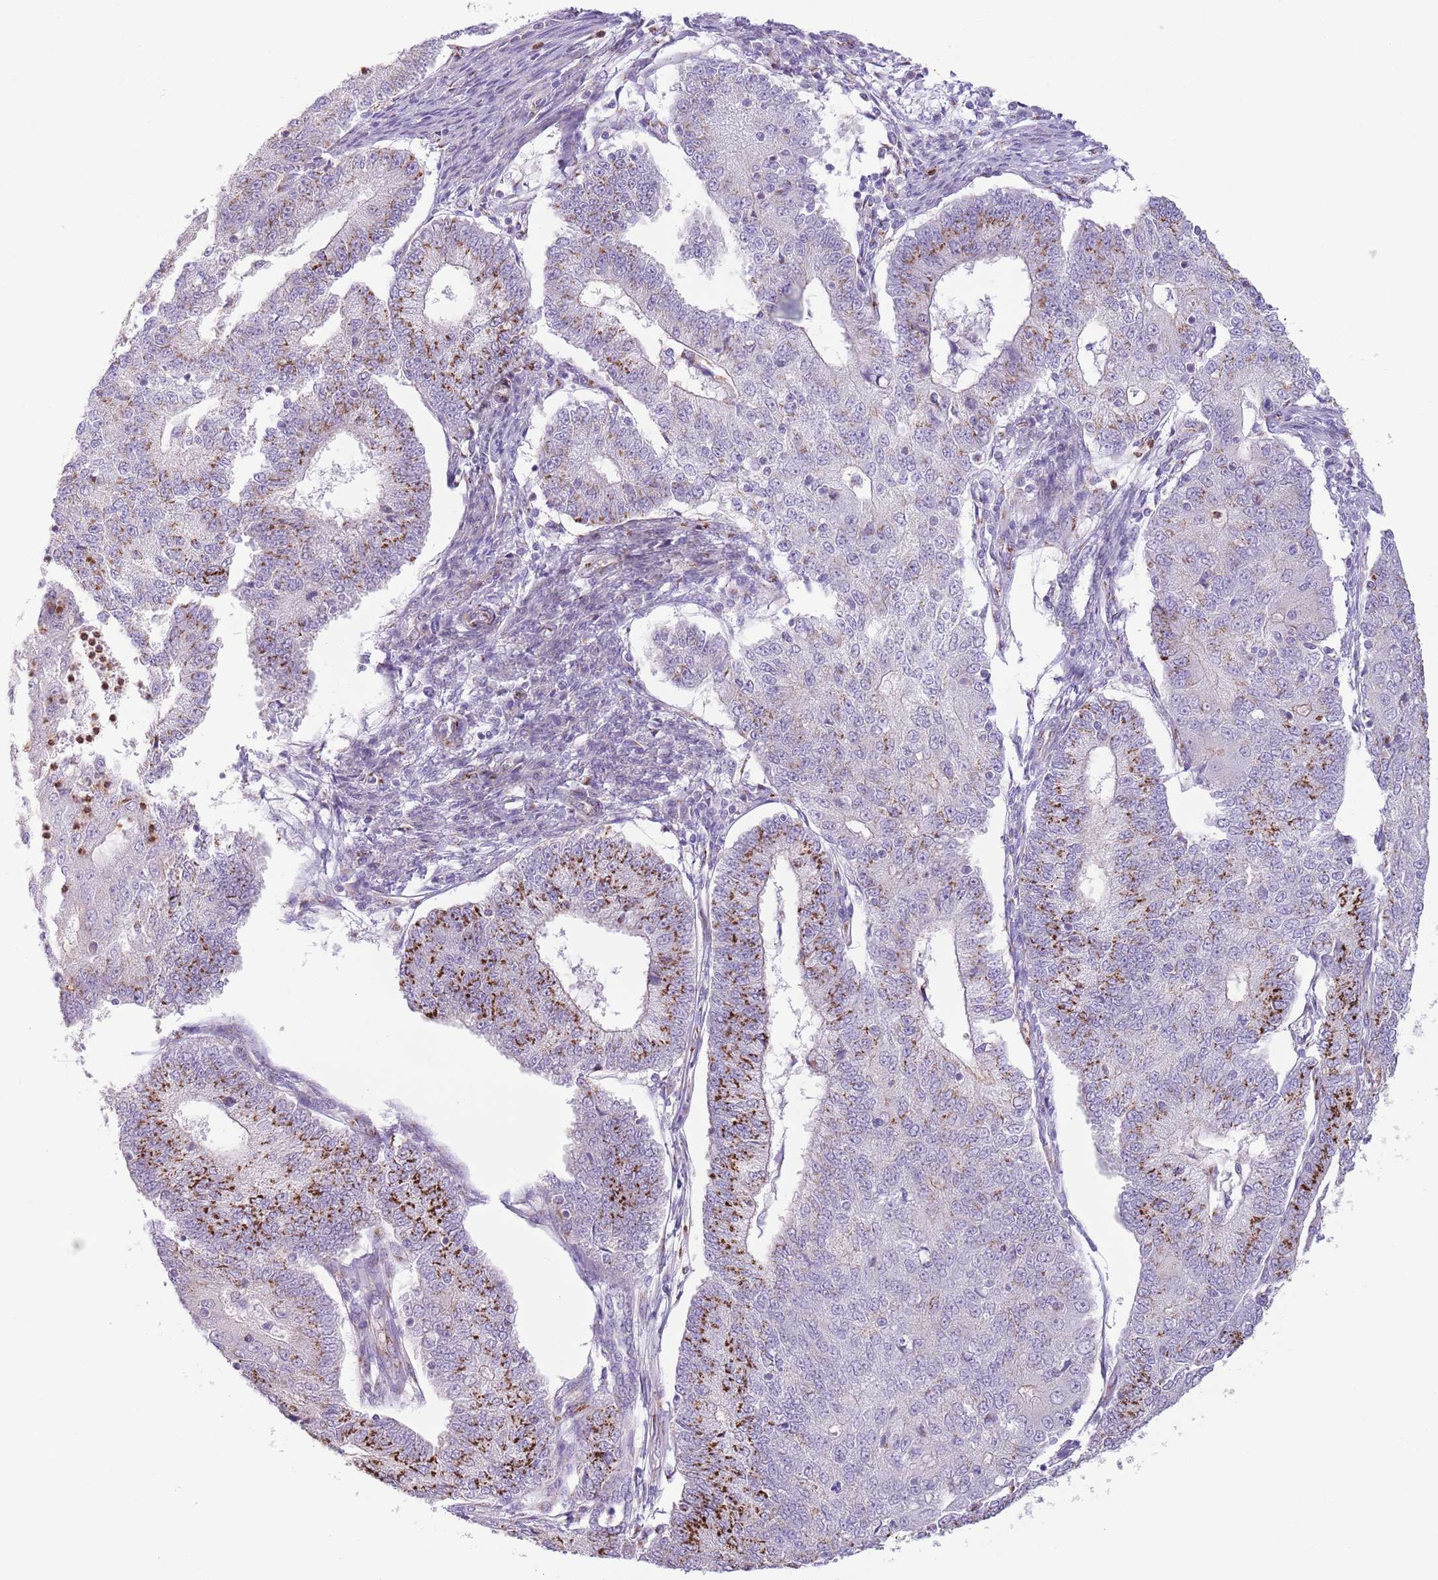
{"staining": {"intensity": "strong", "quantity": "25%-75%", "location": "cytoplasmic/membranous"}, "tissue": "endometrial cancer", "cell_type": "Tumor cells", "image_type": "cancer", "snomed": [{"axis": "morphology", "description": "Adenocarcinoma, NOS"}, {"axis": "topography", "description": "Endometrium"}], "caption": "The micrograph displays a brown stain indicating the presence of a protein in the cytoplasmic/membranous of tumor cells in adenocarcinoma (endometrial).", "gene": "C20orf96", "patient": {"sex": "female", "age": 56}}